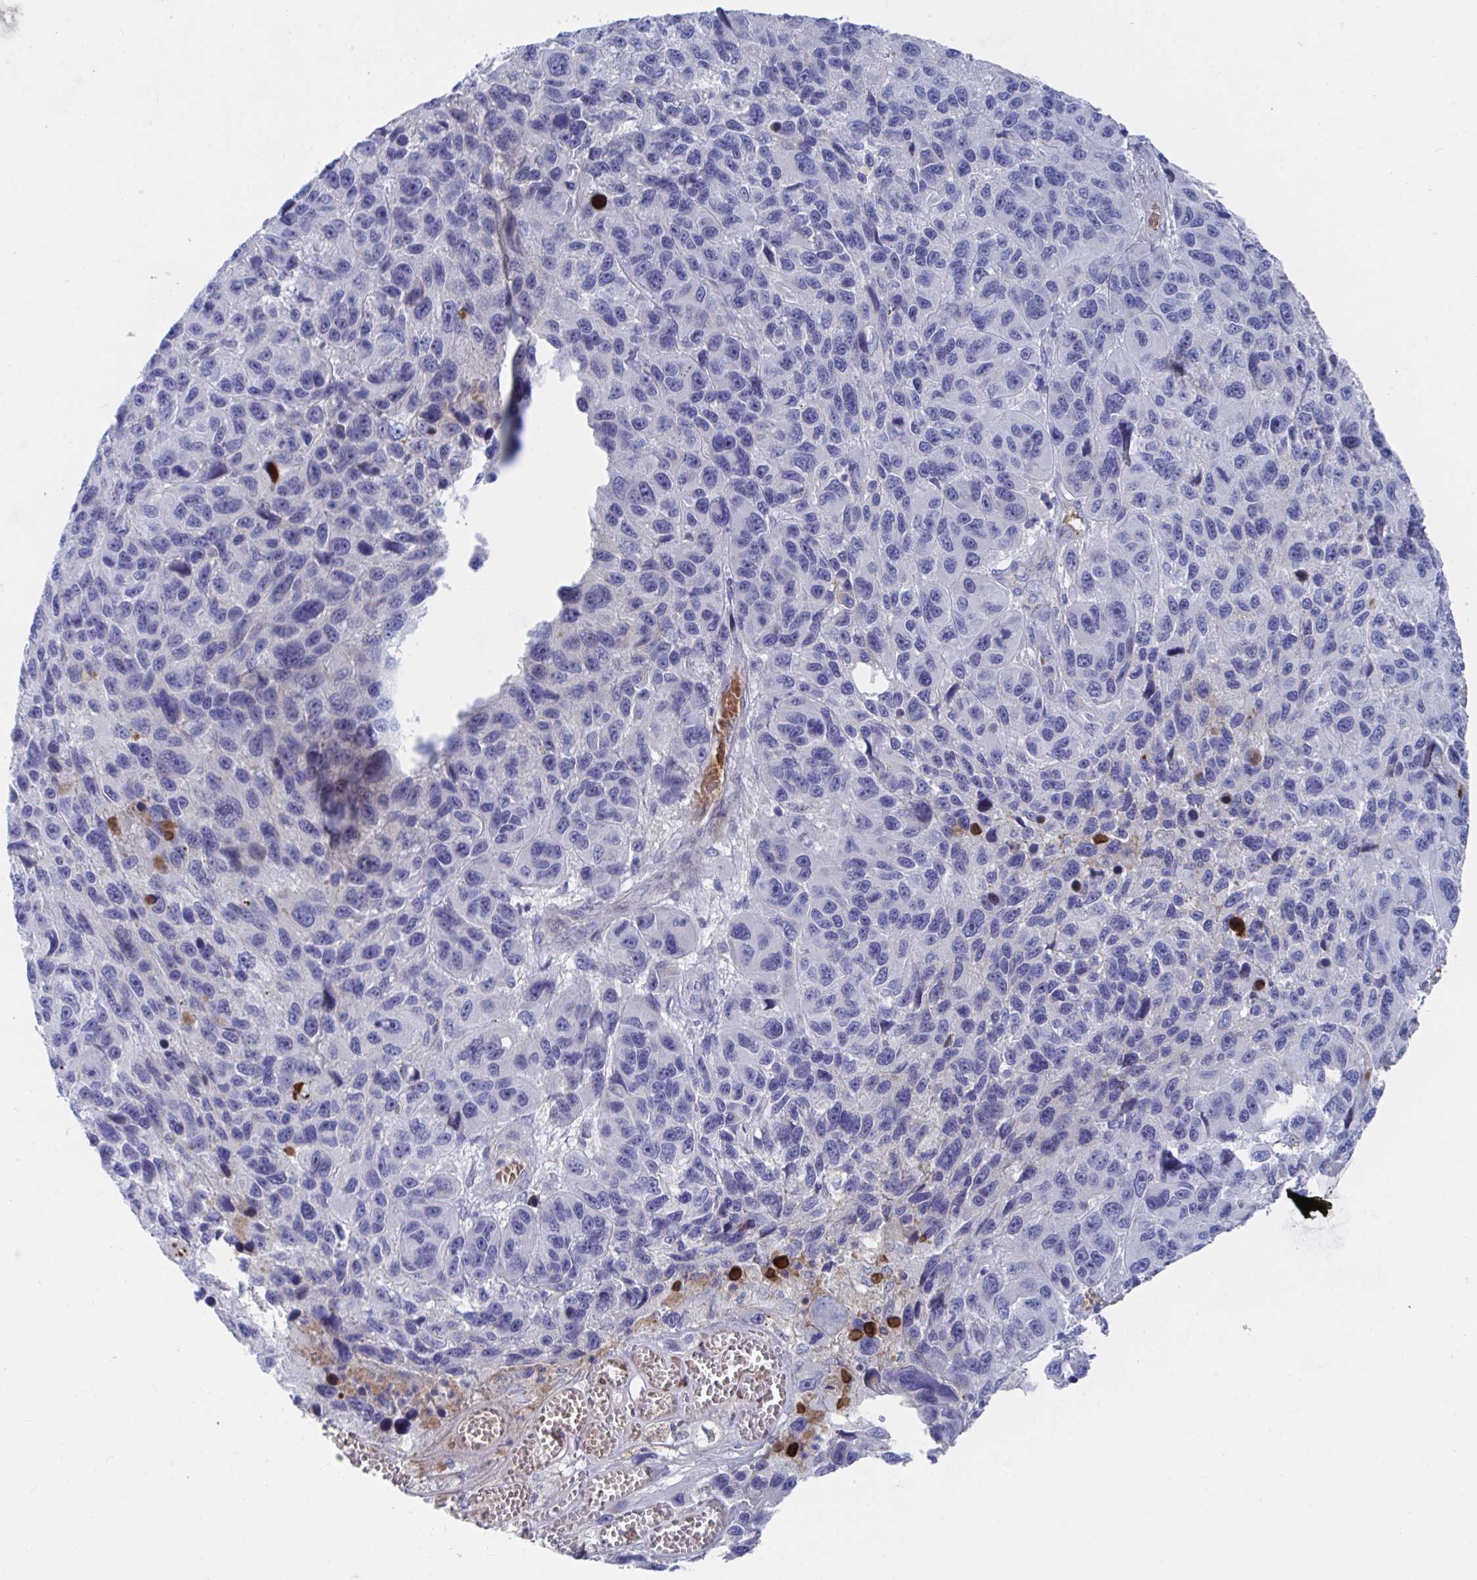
{"staining": {"intensity": "negative", "quantity": "none", "location": "none"}, "tissue": "melanoma", "cell_type": "Tumor cells", "image_type": "cancer", "snomed": [{"axis": "morphology", "description": "Malignant melanoma, NOS"}, {"axis": "topography", "description": "Skin"}], "caption": "Micrograph shows no significant protein expression in tumor cells of melanoma.", "gene": "TNFAIP6", "patient": {"sex": "male", "age": 53}}